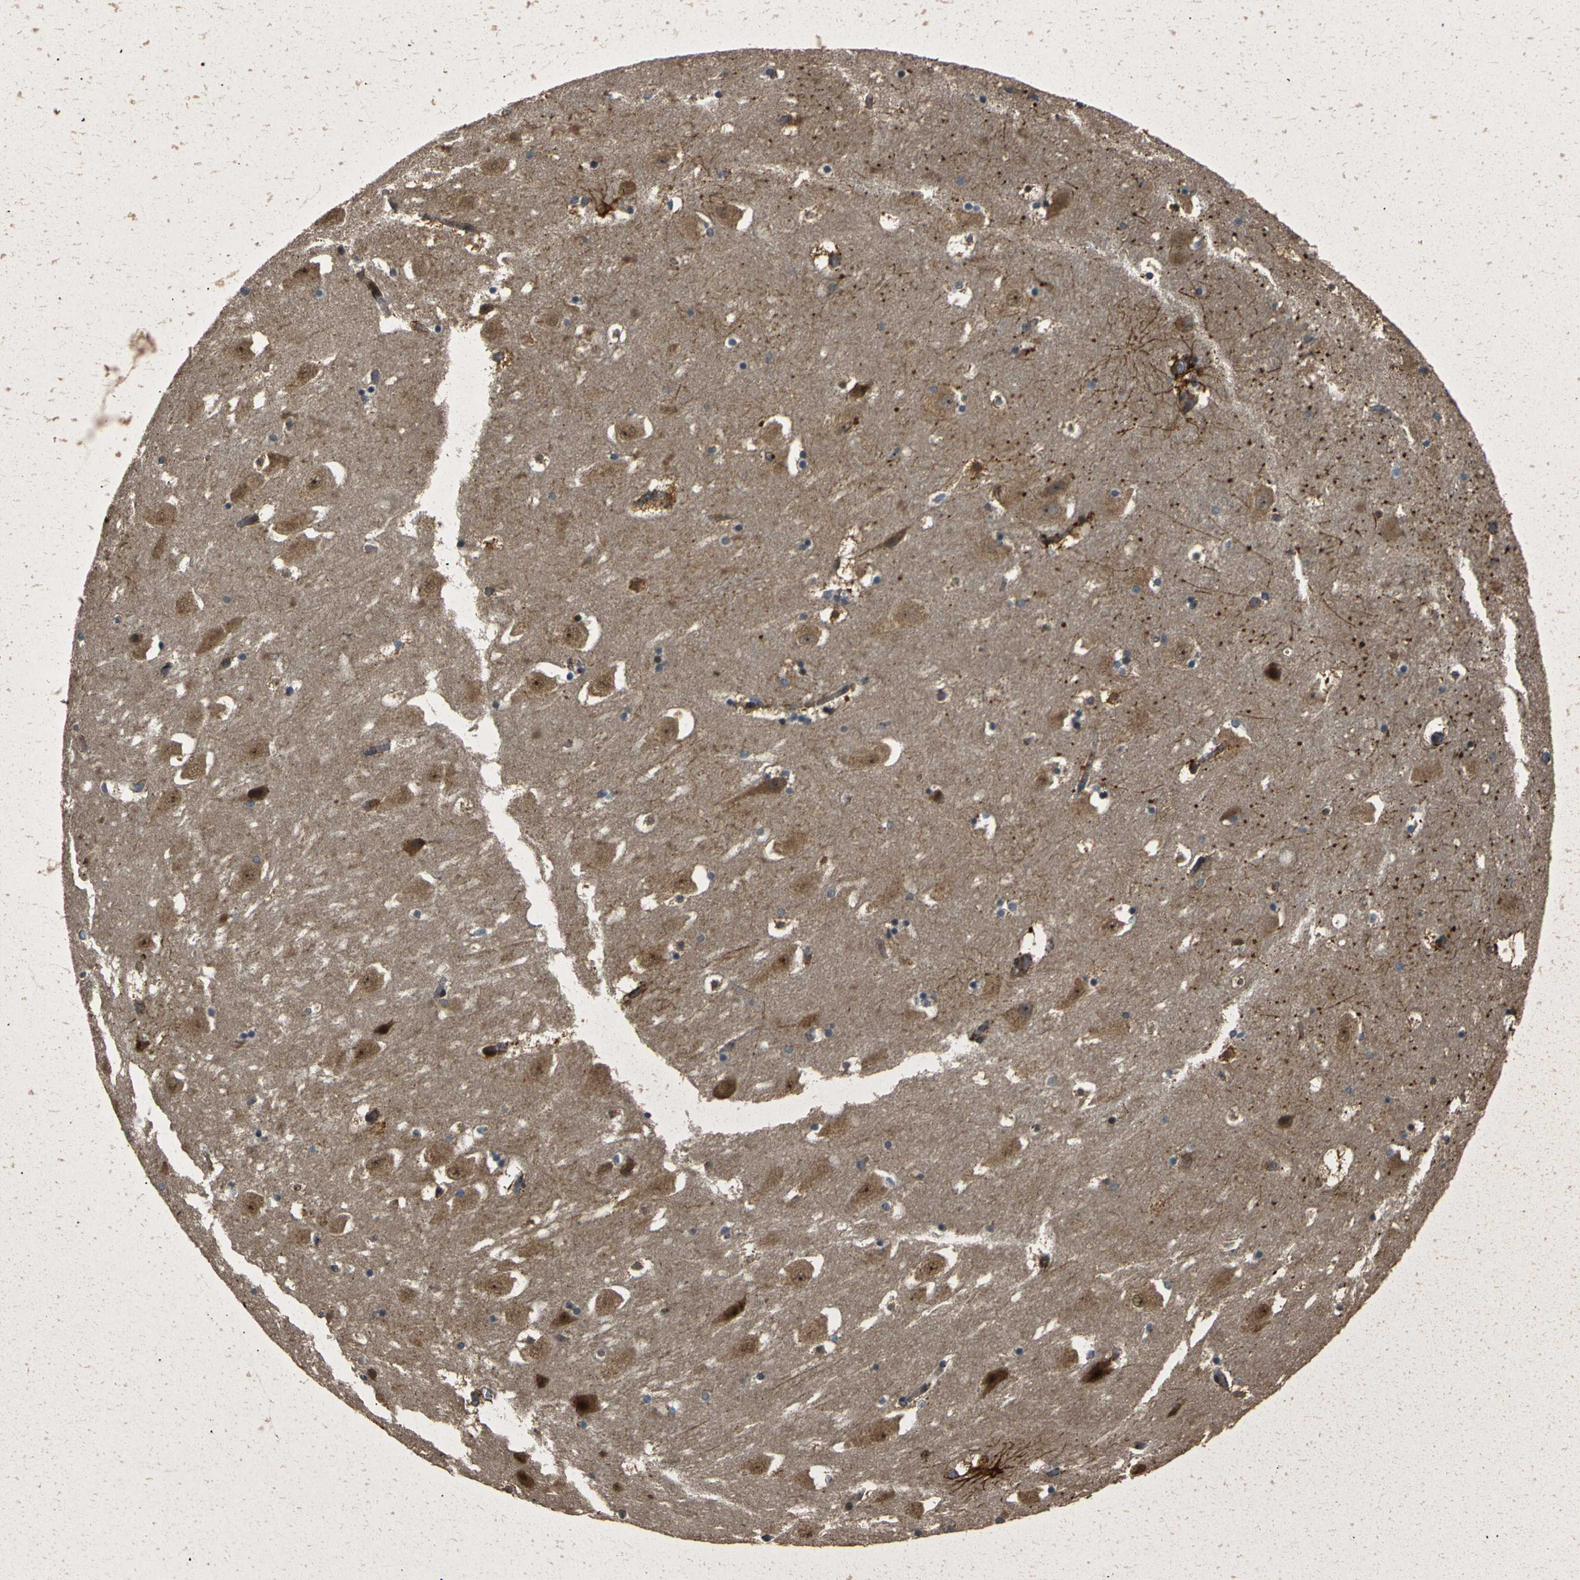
{"staining": {"intensity": "strong", "quantity": "25%-75%", "location": "cytoplasmic/membranous"}, "tissue": "hippocampus", "cell_type": "Glial cells", "image_type": "normal", "snomed": [{"axis": "morphology", "description": "Normal tissue, NOS"}, {"axis": "topography", "description": "Hippocampus"}], "caption": "Hippocampus stained with DAB (3,3'-diaminobenzidine) immunohistochemistry exhibits high levels of strong cytoplasmic/membranous expression in about 25%-75% of glial cells.", "gene": "AKAP9", "patient": {"sex": "male", "age": 45}}